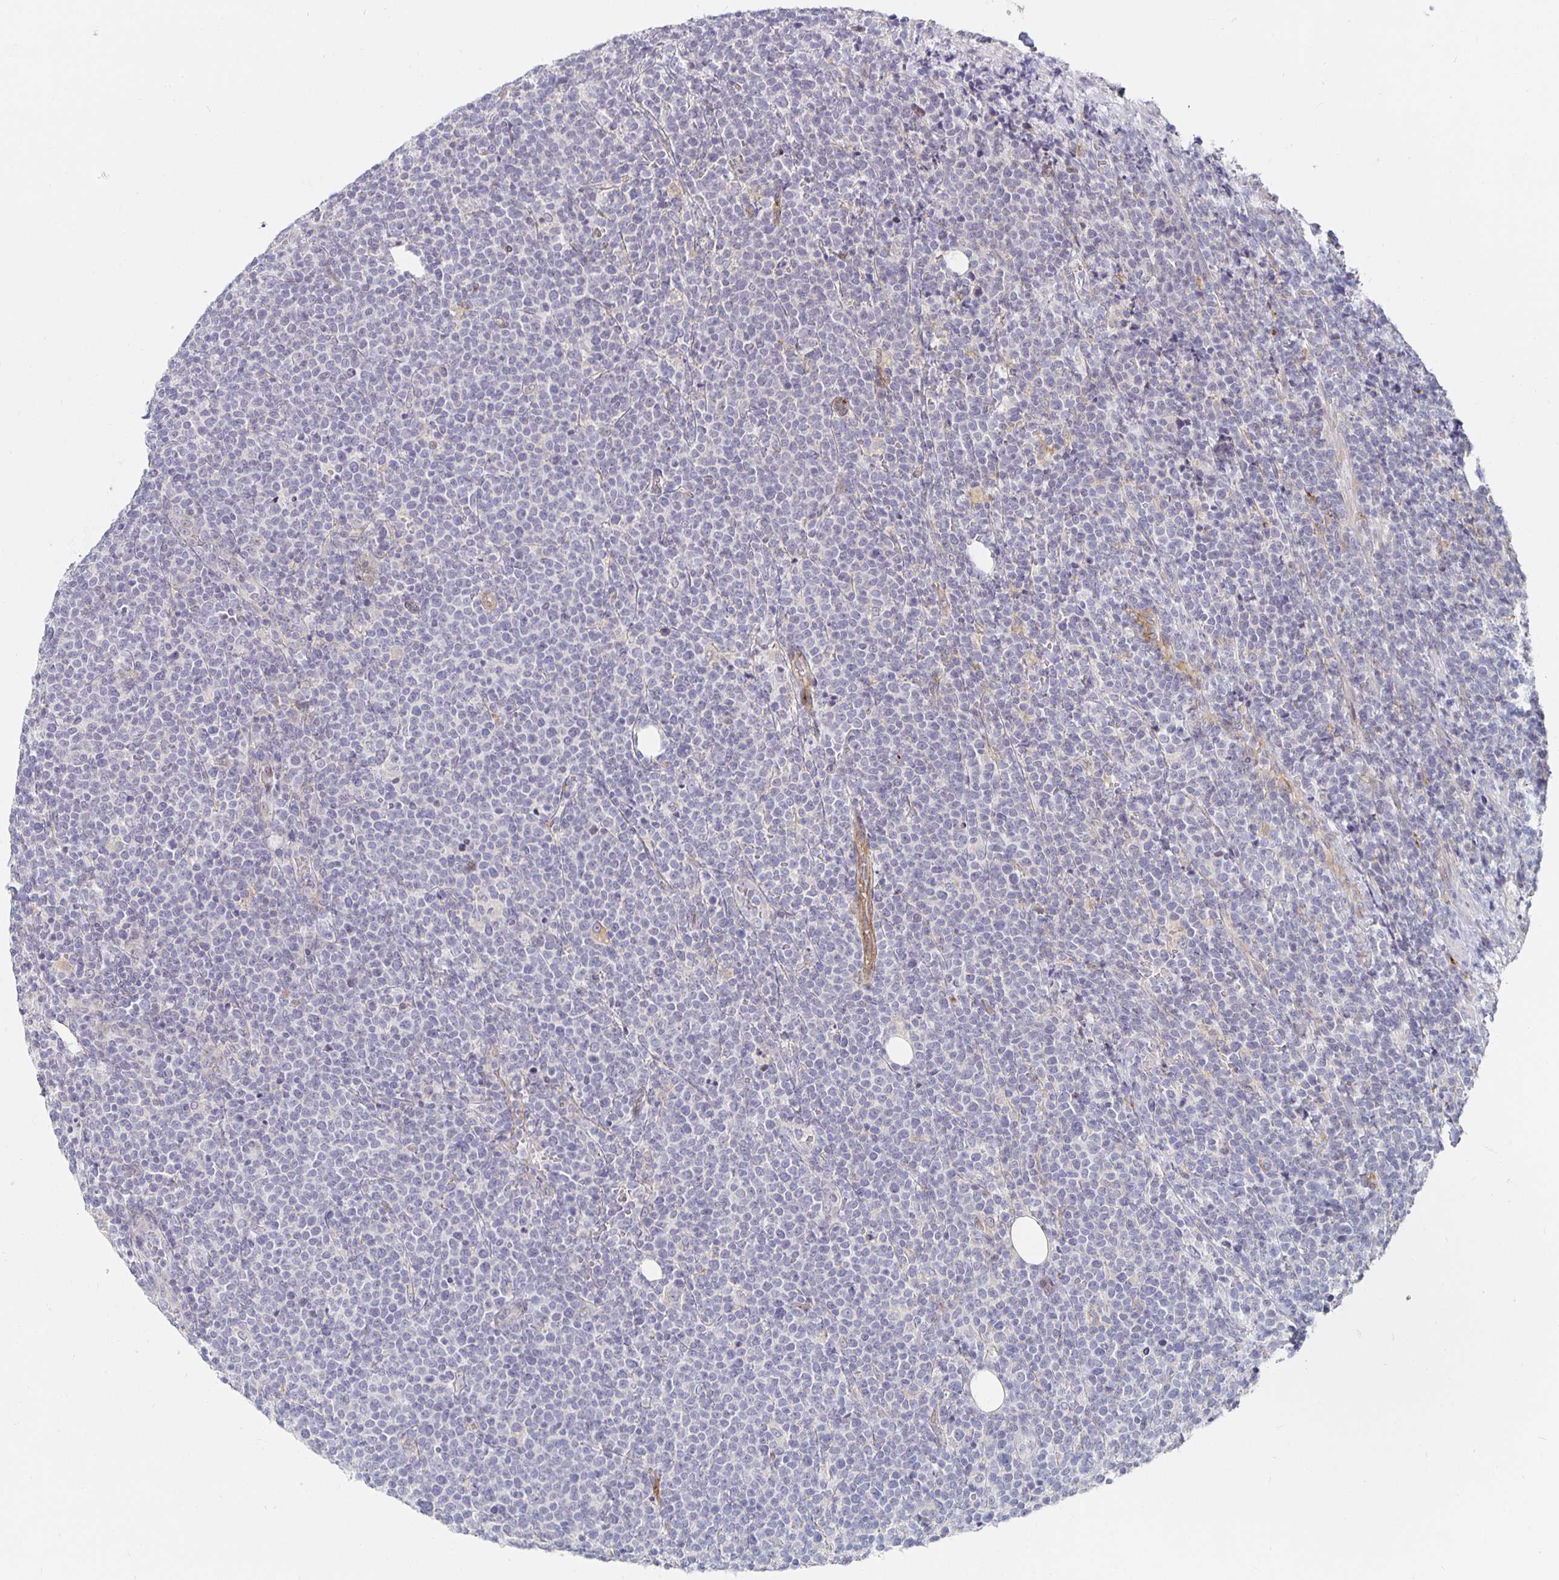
{"staining": {"intensity": "negative", "quantity": "none", "location": "none"}, "tissue": "lymphoma", "cell_type": "Tumor cells", "image_type": "cancer", "snomed": [{"axis": "morphology", "description": "Malignant lymphoma, non-Hodgkin's type, High grade"}, {"axis": "topography", "description": "Lymph node"}], "caption": "An IHC histopathology image of lymphoma is shown. There is no staining in tumor cells of lymphoma. (DAB immunohistochemistry (IHC) with hematoxylin counter stain).", "gene": "S100G", "patient": {"sex": "male", "age": 61}}